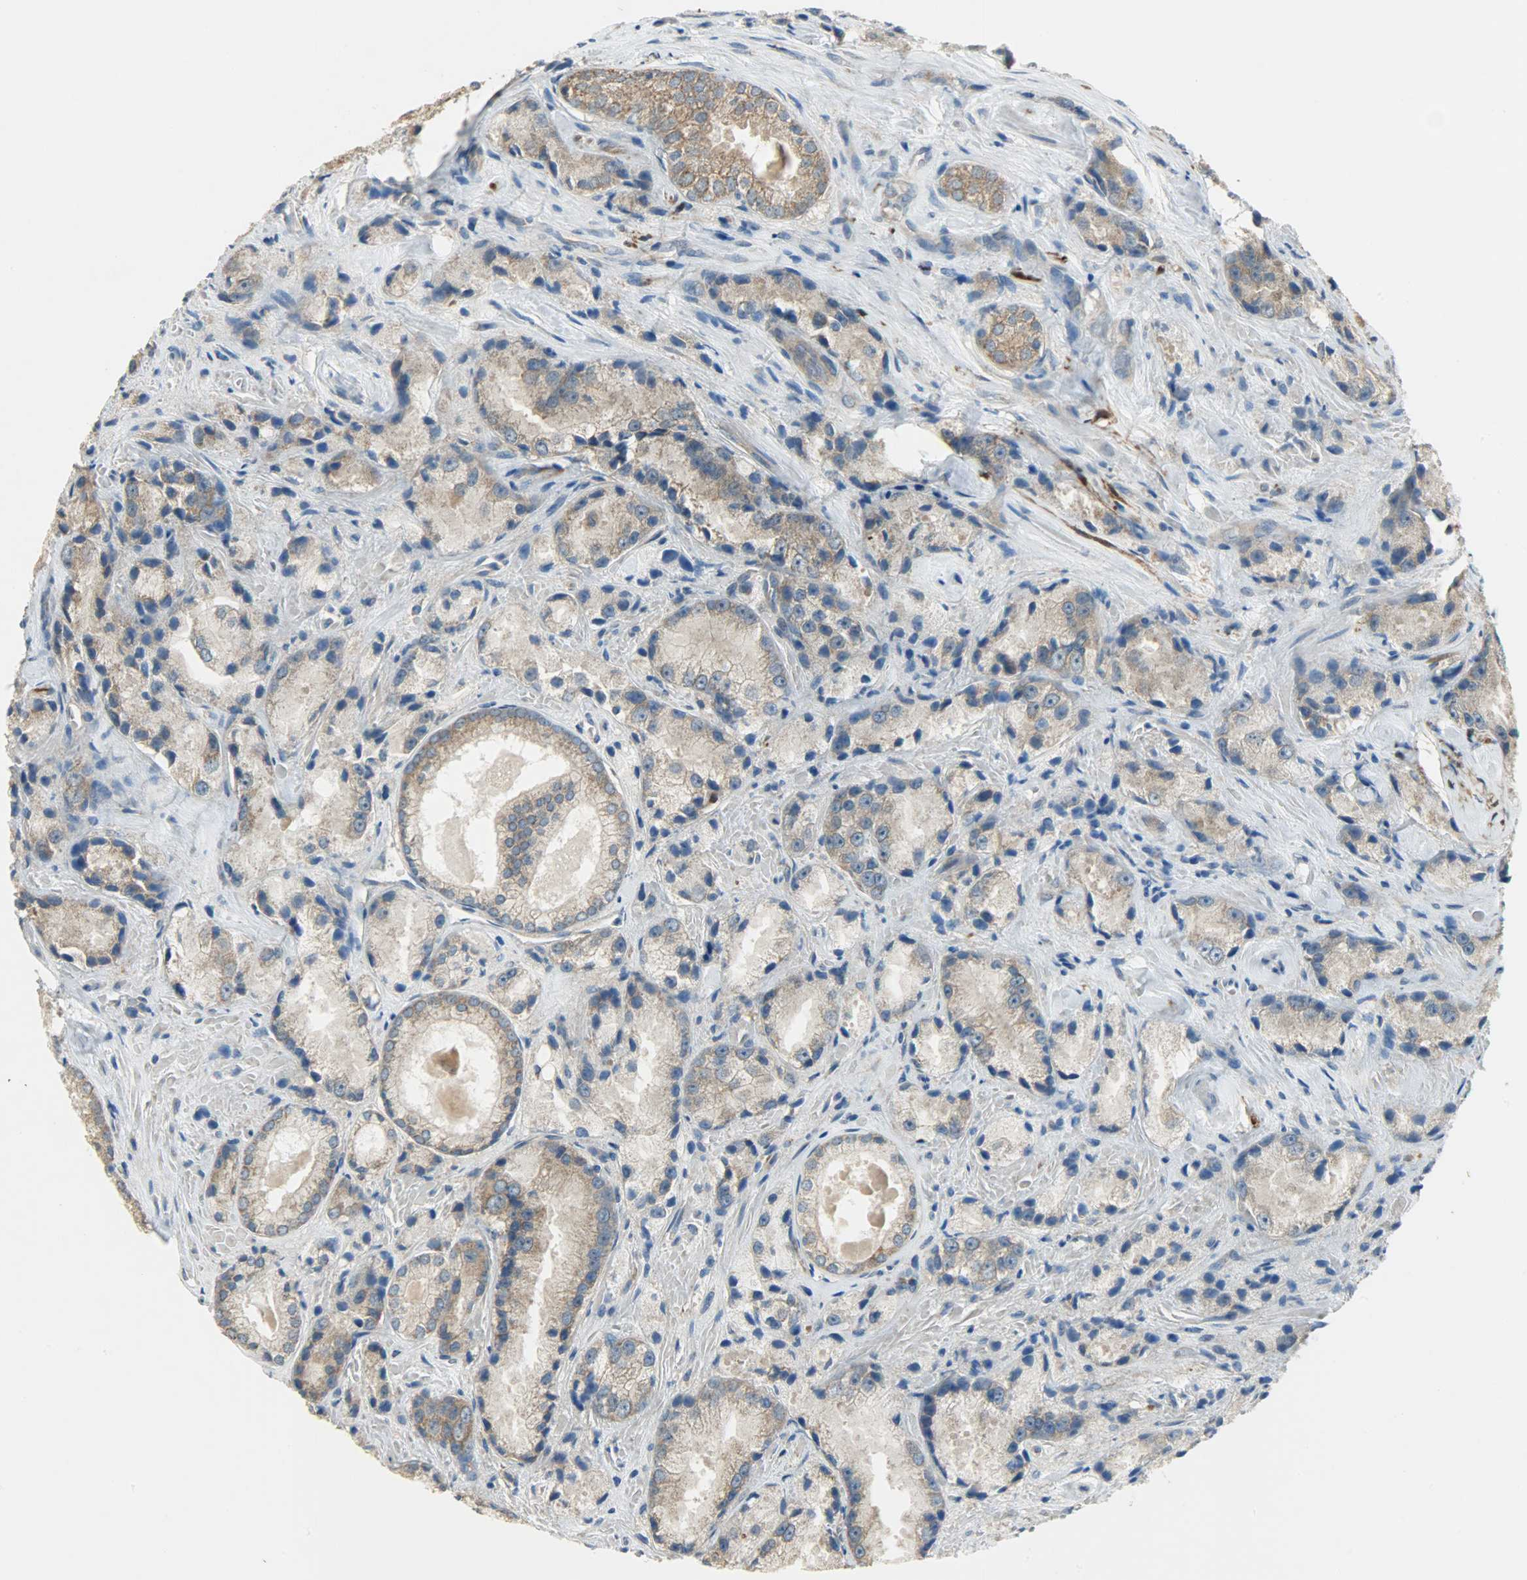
{"staining": {"intensity": "moderate", "quantity": ">75%", "location": "cytoplasmic/membranous"}, "tissue": "prostate cancer", "cell_type": "Tumor cells", "image_type": "cancer", "snomed": [{"axis": "morphology", "description": "Adenocarcinoma, Low grade"}, {"axis": "topography", "description": "Prostate"}], "caption": "Immunohistochemical staining of prostate cancer exhibits moderate cytoplasmic/membranous protein staining in approximately >75% of tumor cells. Nuclei are stained in blue.", "gene": "C1orf198", "patient": {"sex": "male", "age": 64}}